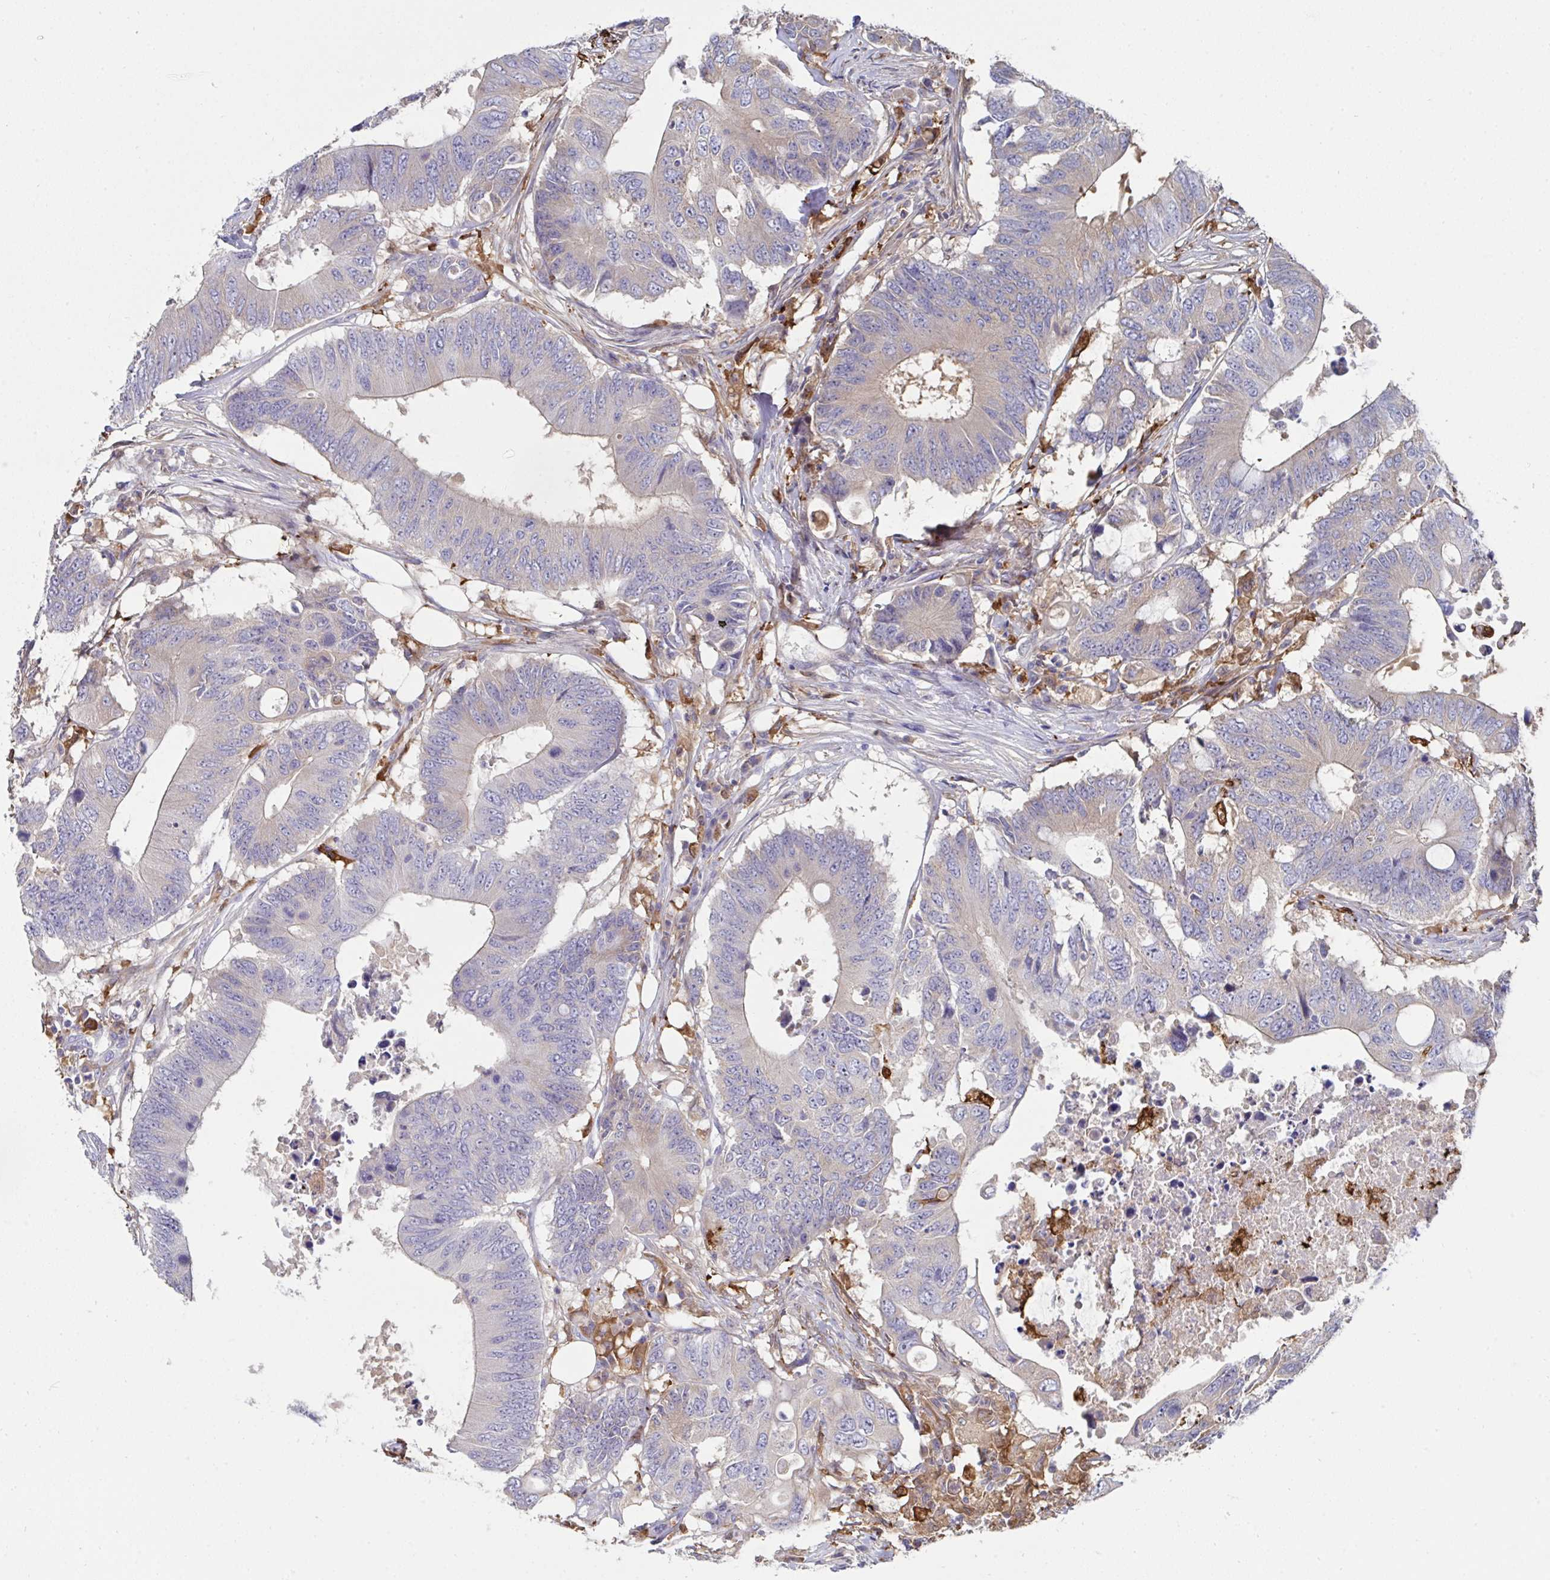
{"staining": {"intensity": "weak", "quantity": "25%-75%", "location": "cytoplasmic/membranous"}, "tissue": "colorectal cancer", "cell_type": "Tumor cells", "image_type": "cancer", "snomed": [{"axis": "morphology", "description": "Adenocarcinoma, NOS"}, {"axis": "topography", "description": "Colon"}], "caption": "This micrograph exhibits immunohistochemistry (IHC) staining of human colorectal cancer, with low weak cytoplasmic/membranous staining in approximately 25%-75% of tumor cells.", "gene": "FBXL13", "patient": {"sex": "male", "age": 71}}